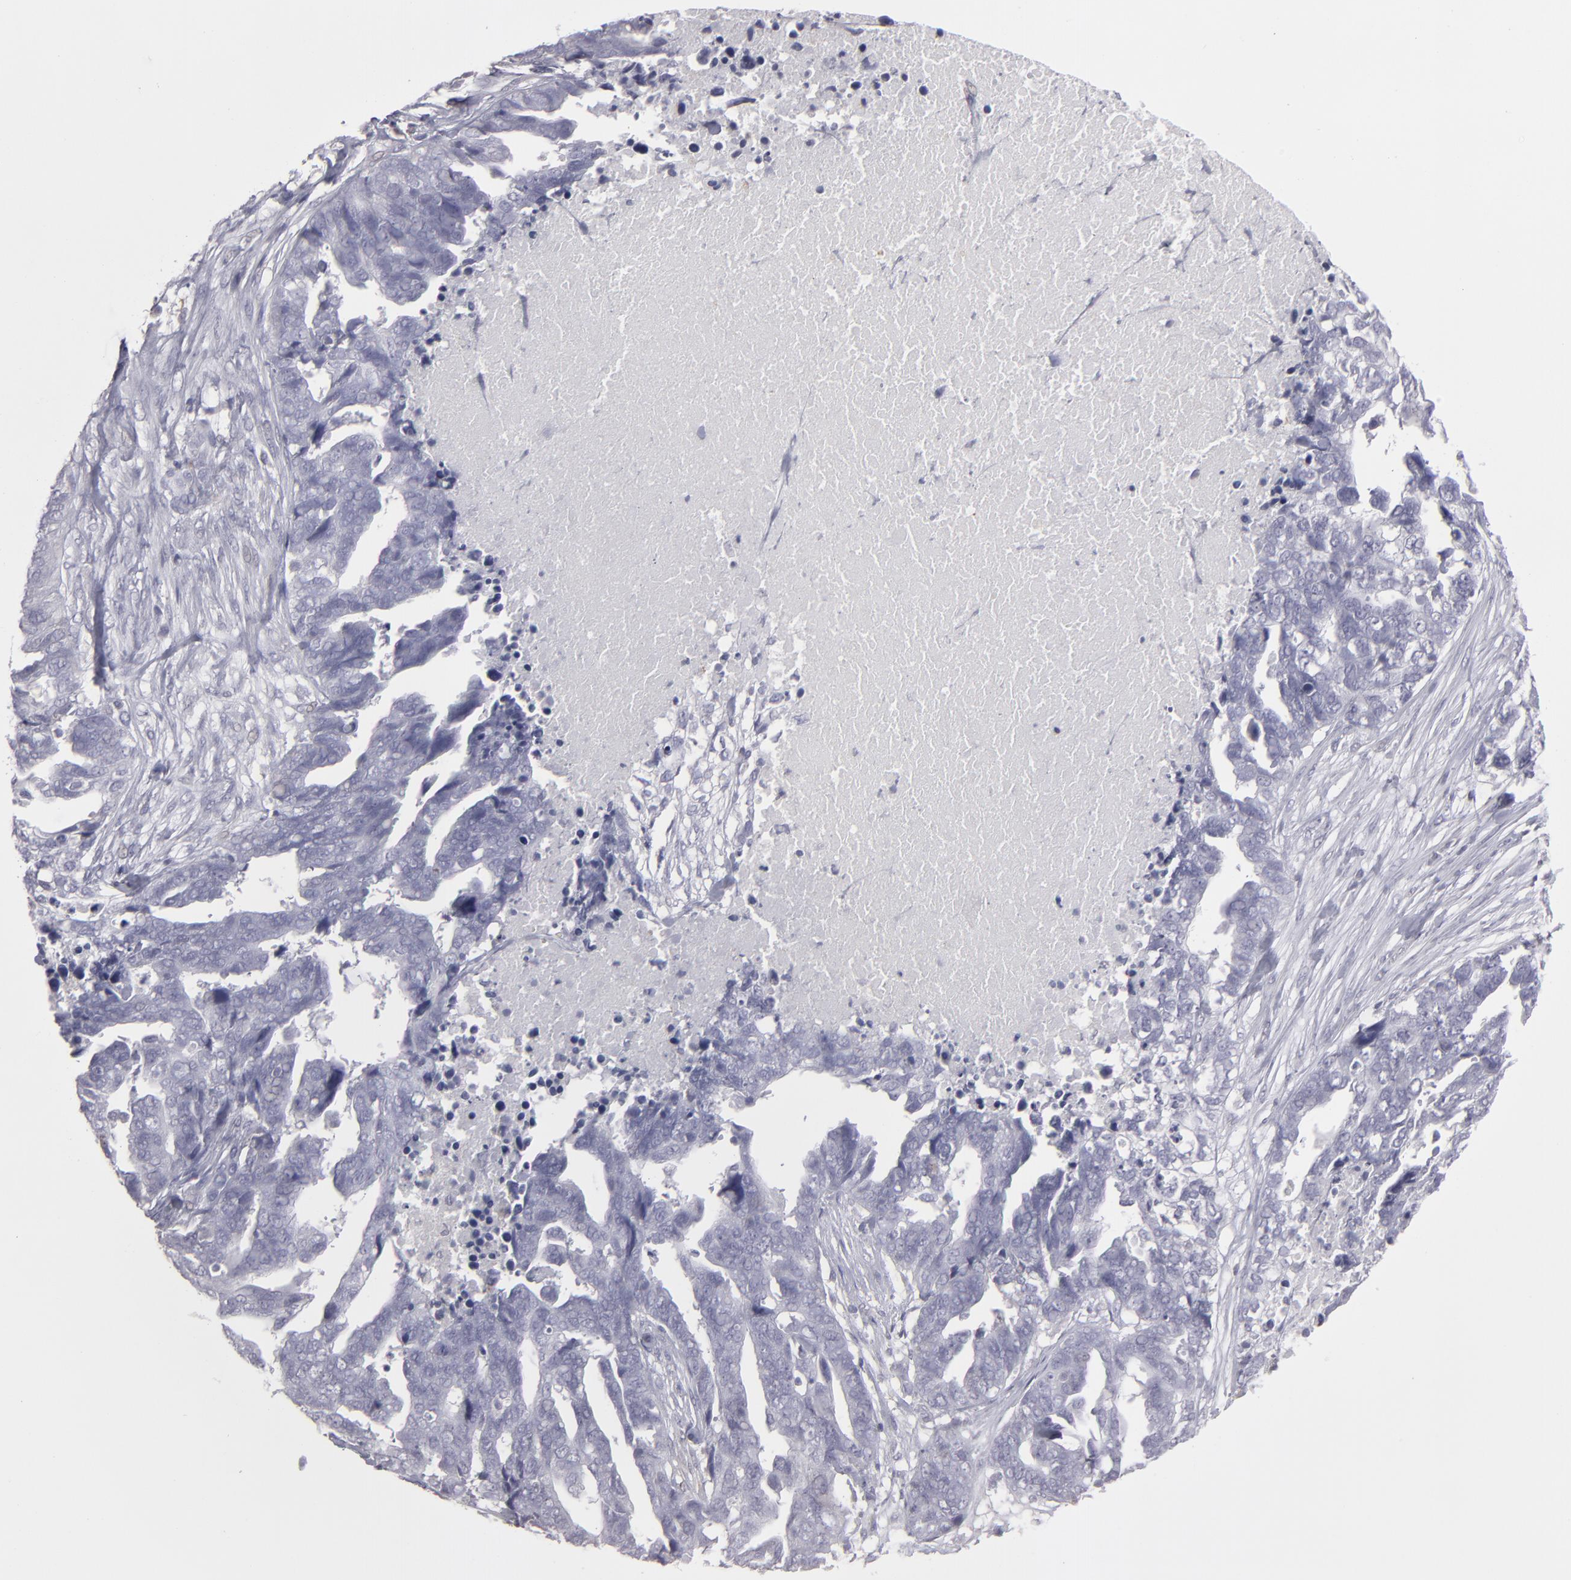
{"staining": {"intensity": "negative", "quantity": "none", "location": "none"}, "tissue": "ovarian cancer", "cell_type": "Tumor cells", "image_type": "cancer", "snomed": [{"axis": "morphology", "description": "Normal tissue, NOS"}, {"axis": "morphology", "description": "Cystadenocarcinoma, serous, NOS"}, {"axis": "topography", "description": "Fallopian tube"}, {"axis": "topography", "description": "Ovary"}], "caption": "Tumor cells show no significant protein expression in ovarian serous cystadenocarcinoma.", "gene": "SEMA3G", "patient": {"sex": "female", "age": 56}}